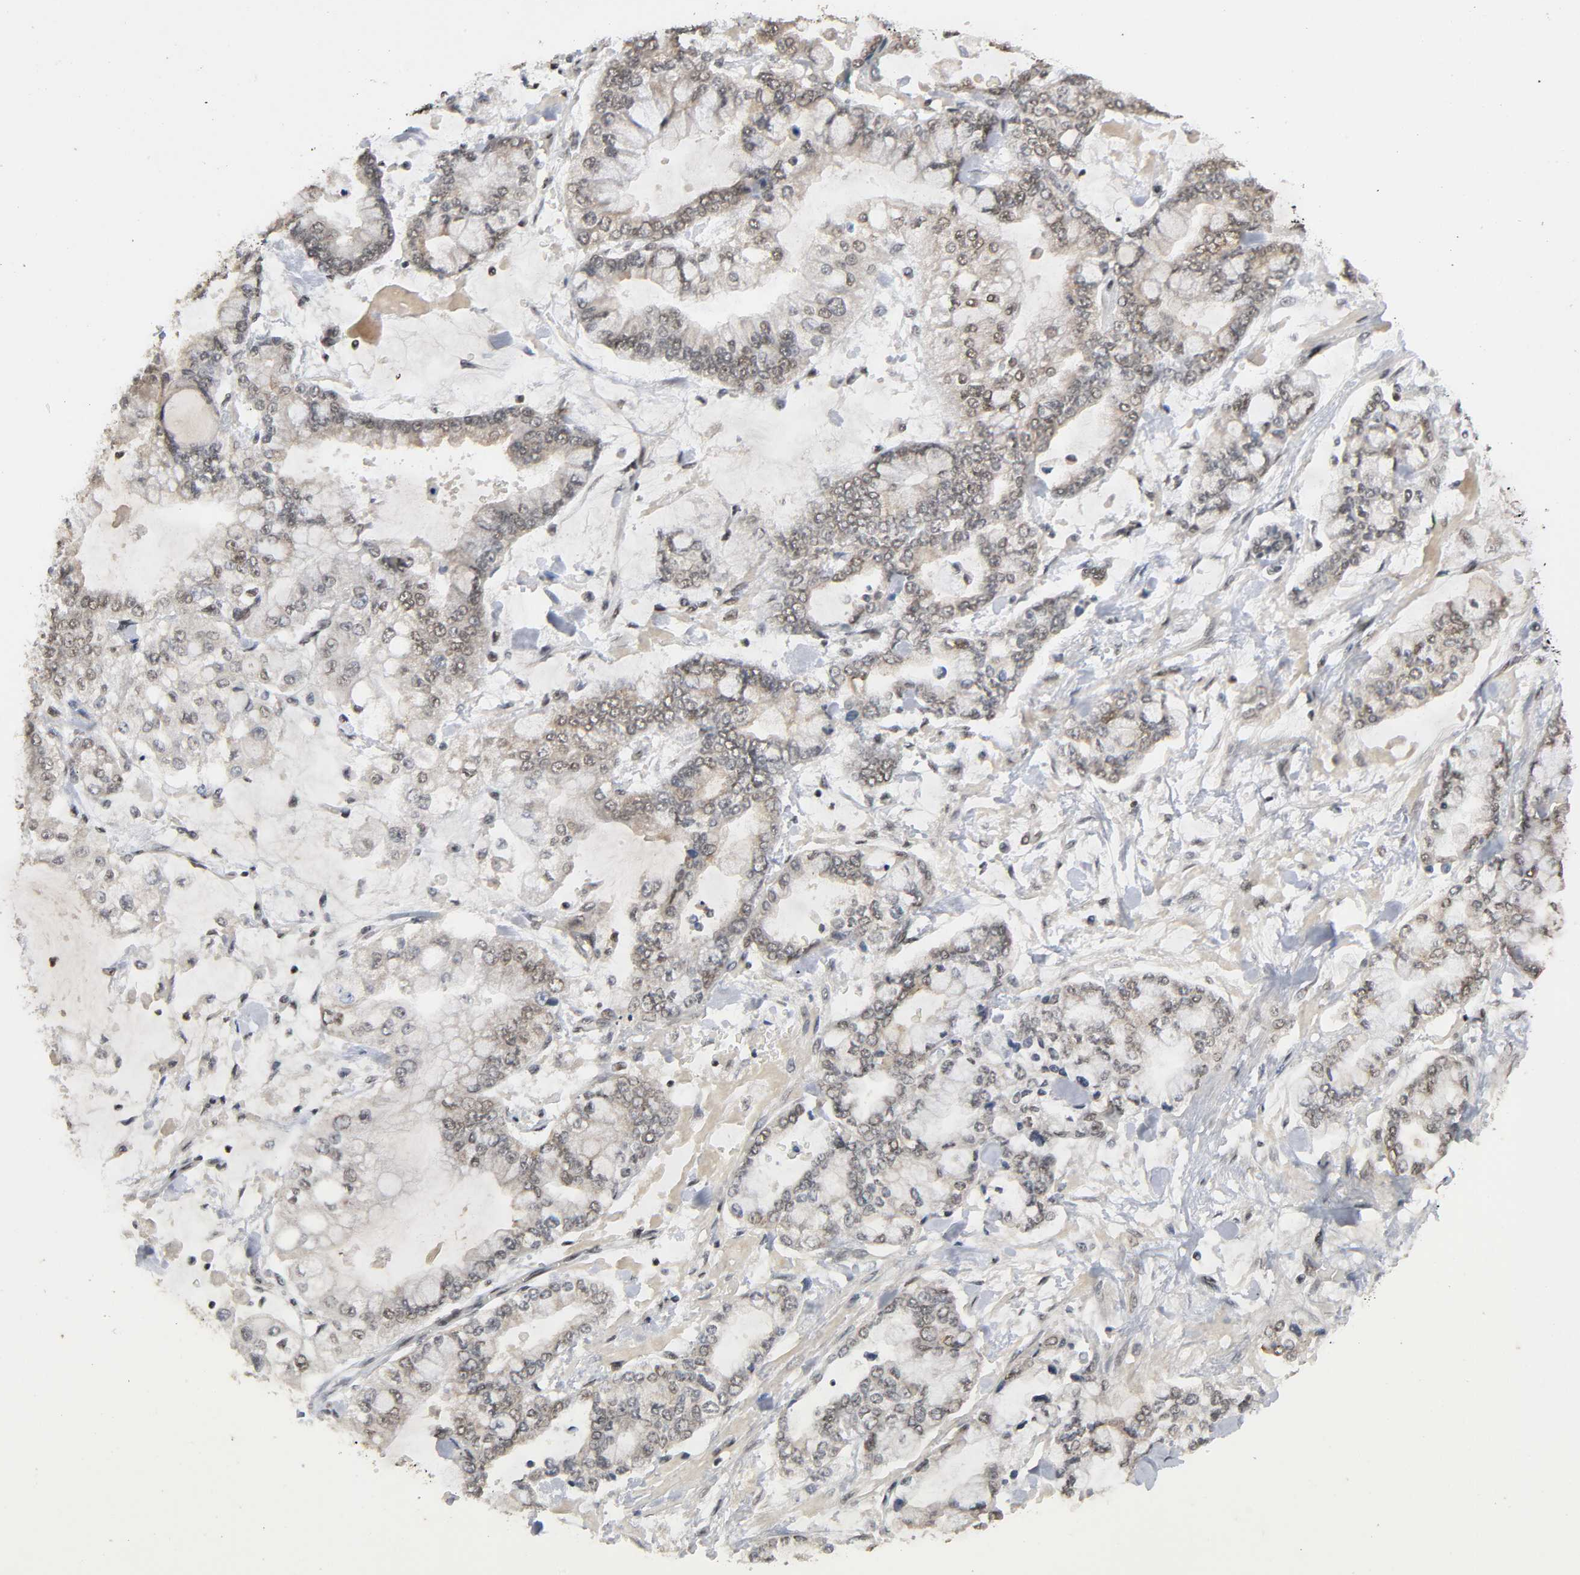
{"staining": {"intensity": "weak", "quantity": "25%-75%", "location": "cytoplasmic/membranous,nuclear"}, "tissue": "stomach cancer", "cell_type": "Tumor cells", "image_type": "cancer", "snomed": [{"axis": "morphology", "description": "Normal tissue, NOS"}, {"axis": "morphology", "description": "Adenocarcinoma, NOS"}, {"axis": "topography", "description": "Stomach, upper"}, {"axis": "topography", "description": "Stomach"}], "caption": "Human adenocarcinoma (stomach) stained with a protein marker displays weak staining in tumor cells.", "gene": "ZNF384", "patient": {"sex": "male", "age": 76}}